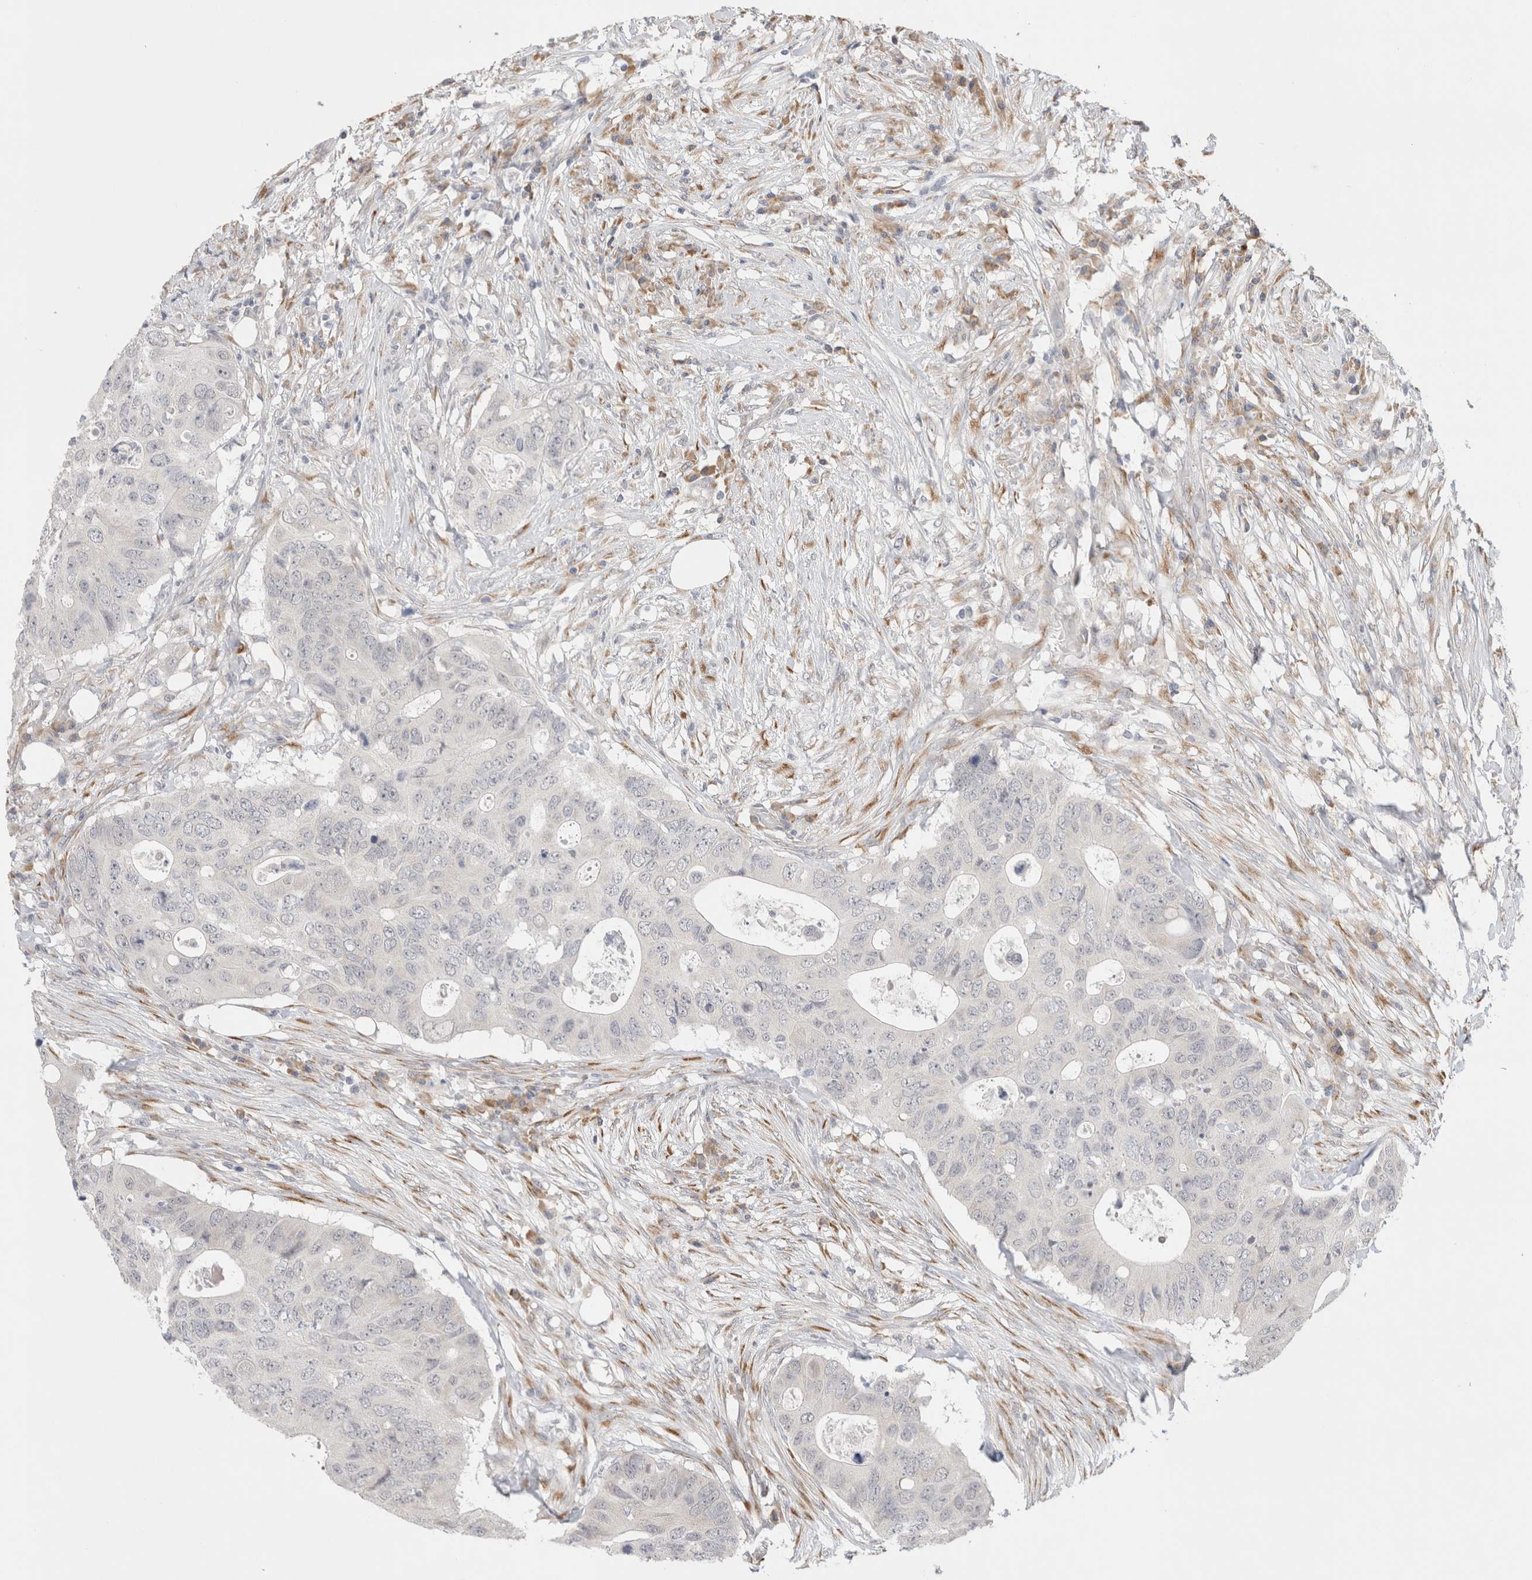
{"staining": {"intensity": "negative", "quantity": "none", "location": "none"}, "tissue": "colorectal cancer", "cell_type": "Tumor cells", "image_type": "cancer", "snomed": [{"axis": "morphology", "description": "Adenocarcinoma, NOS"}, {"axis": "topography", "description": "Colon"}], "caption": "An immunohistochemistry photomicrograph of colorectal cancer (adenocarcinoma) is shown. There is no staining in tumor cells of colorectal cancer (adenocarcinoma). (IHC, brightfield microscopy, high magnification).", "gene": "HDLBP", "patient": {"sex": "male", "age": 71}}